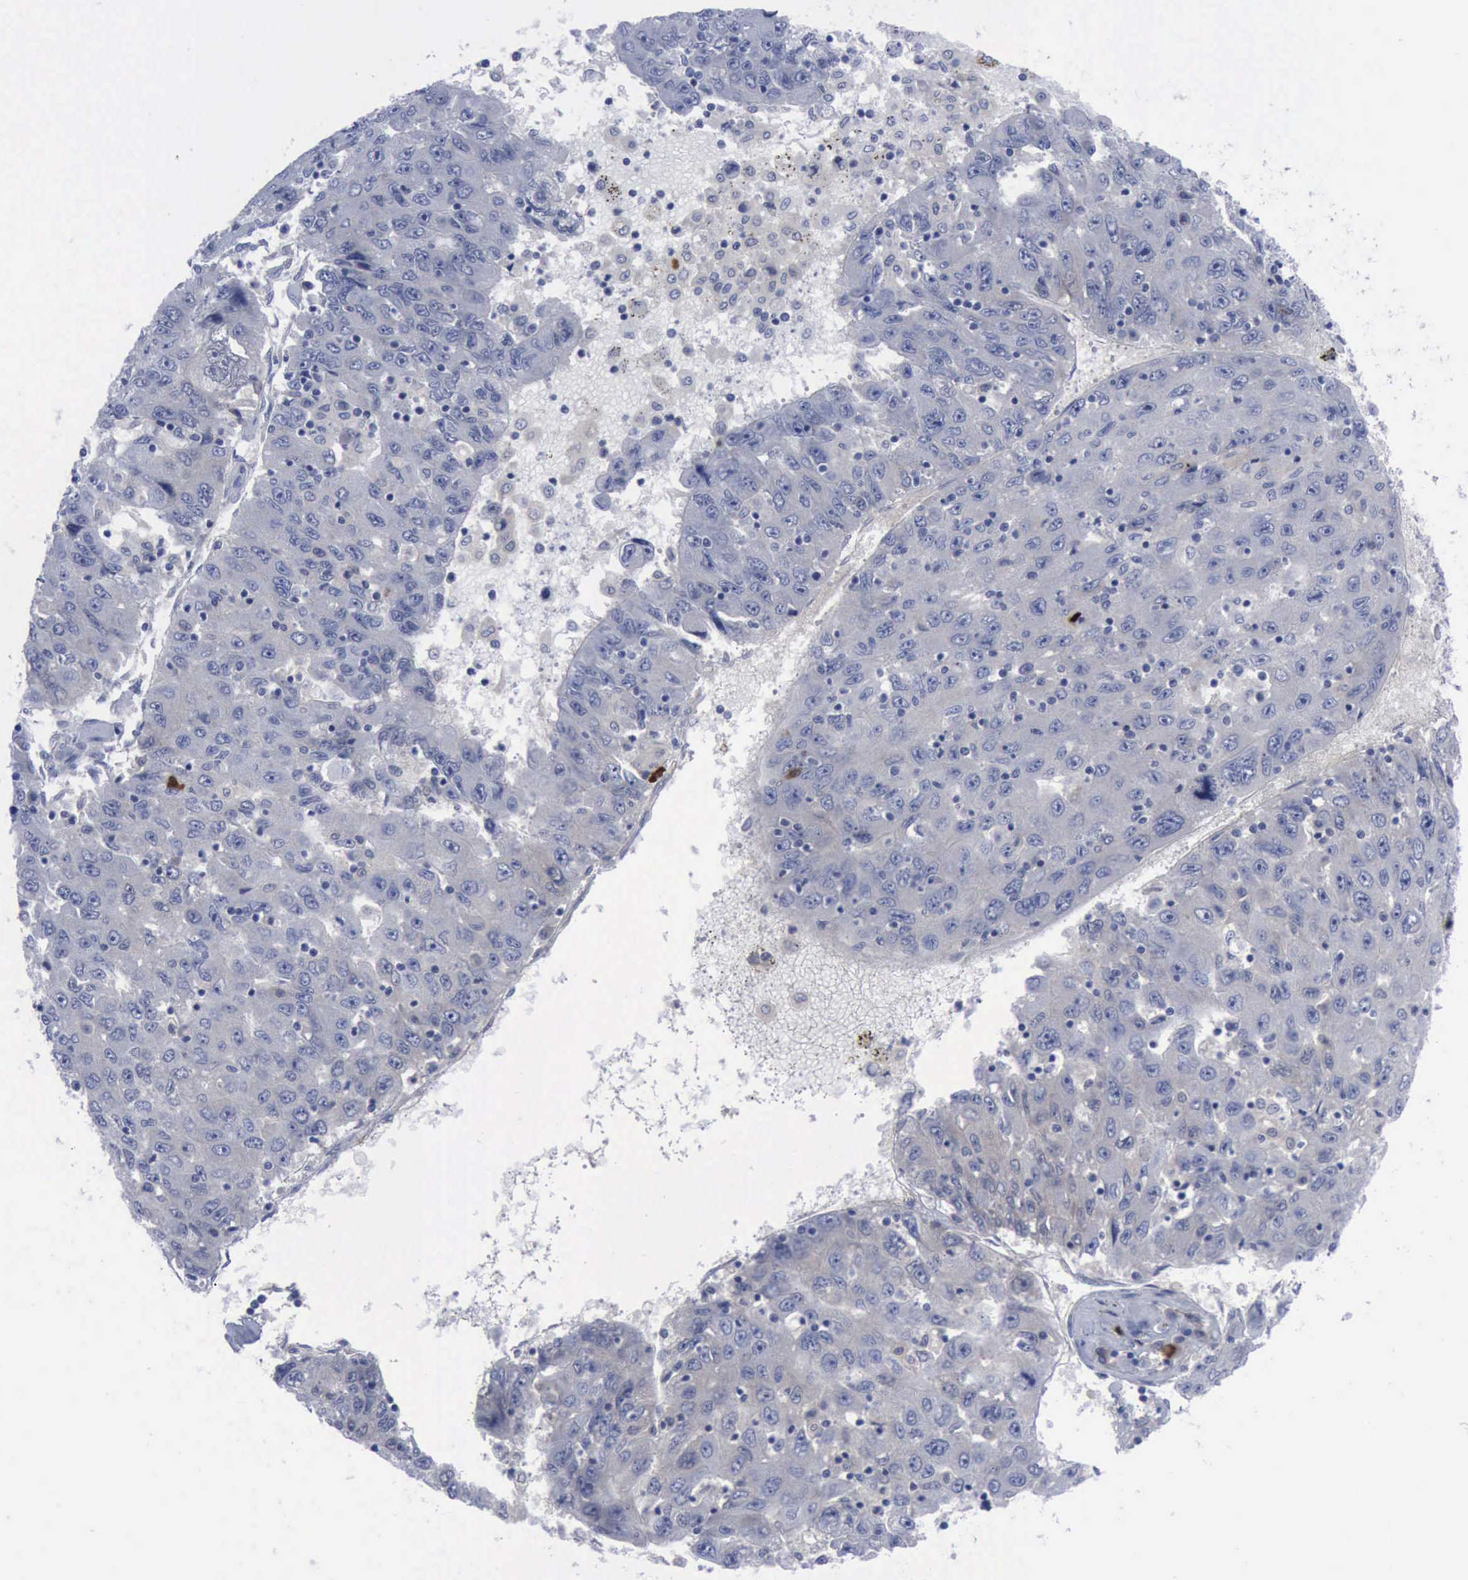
{"staining": {"intensity": "negative", "quantity": "none", "location": "none"}, "tissue": "liver cancer", "cell_type": "Tumor cells", "image_type": "cancer", "snomed": [{"axis": "morphology", "description": "Carcinoma, Hepatocellular, NOS"}, {"axis": "topography", "description": "Liver"}], "caption": "An immunohistochemistry (IHC) photomicrograph of liver cancer is shown. There is no staining in tumor cells of liver cancer.", "gene": "NGFR", "patient": {"sex": "male", "age": 49}}